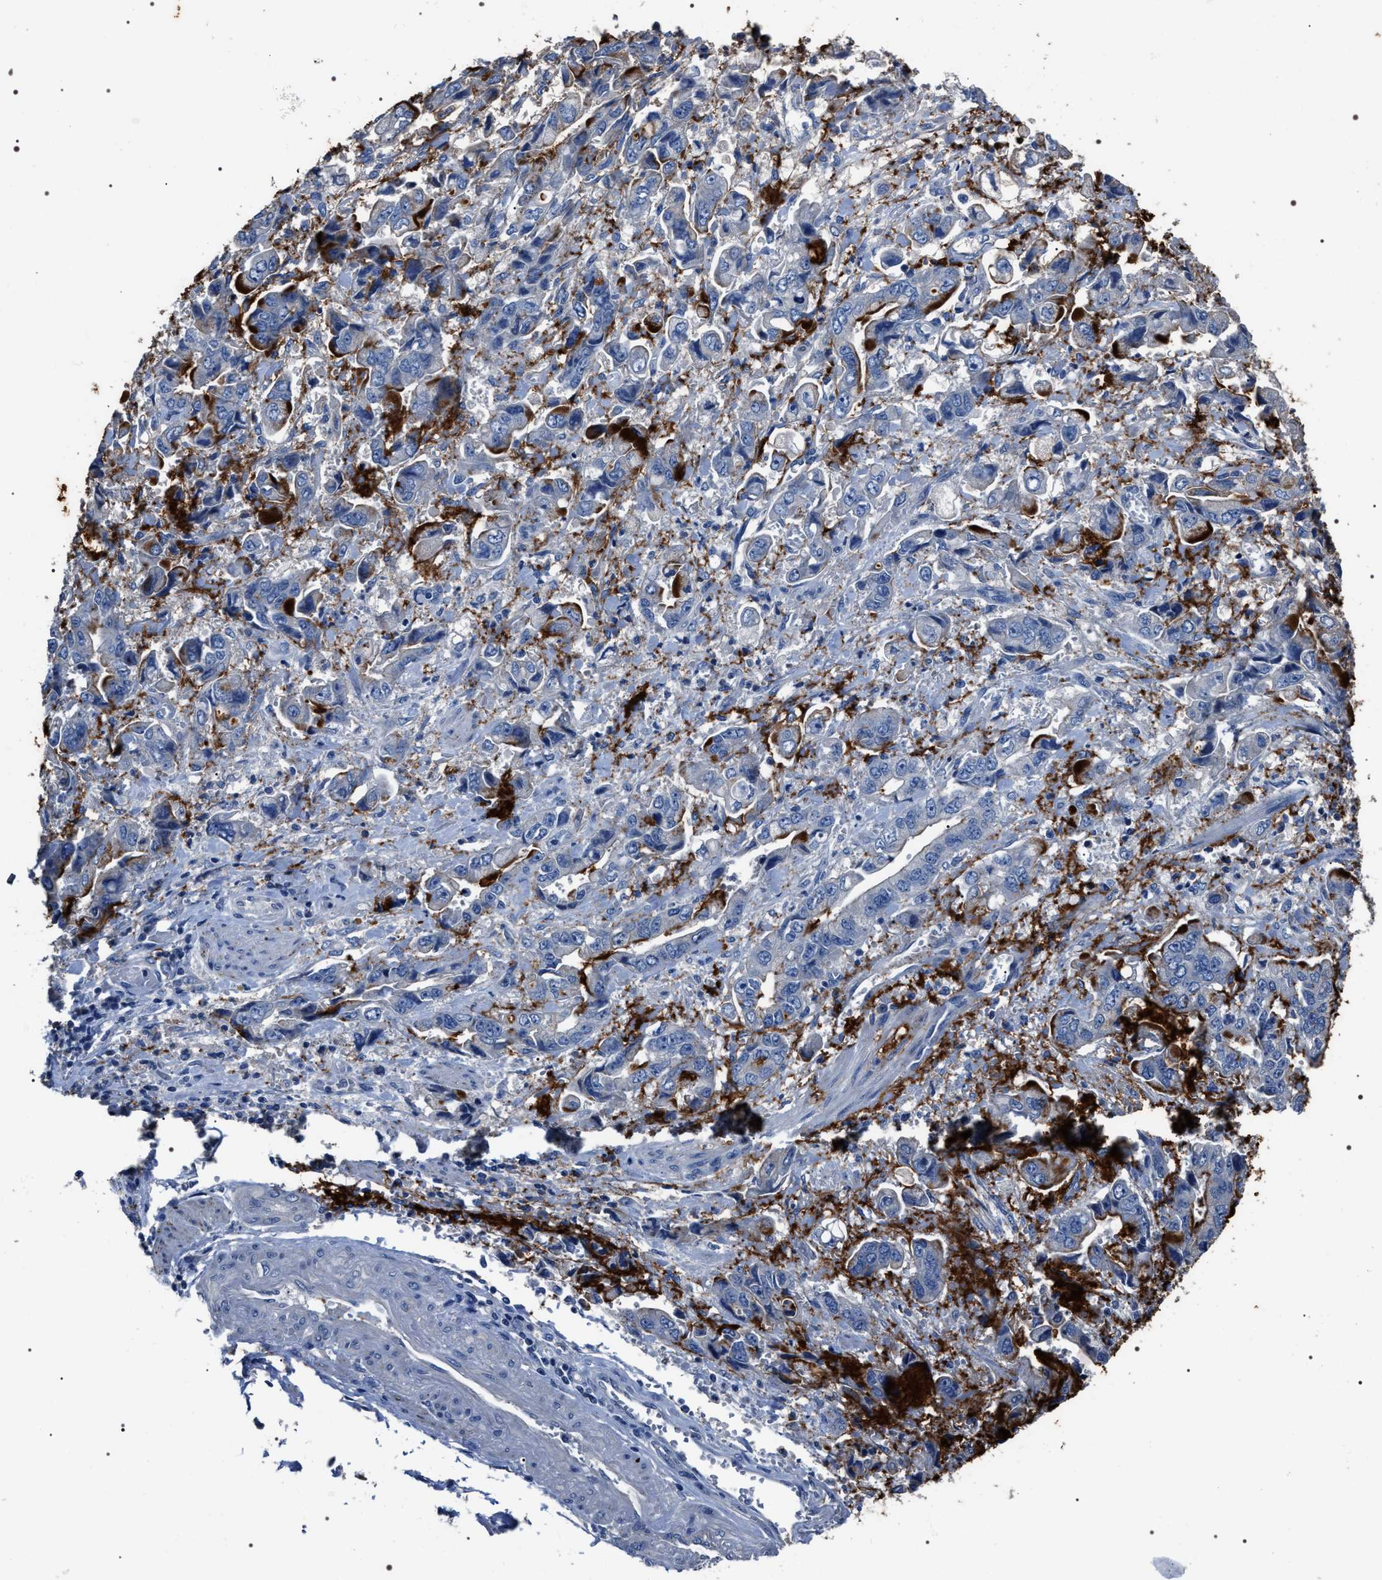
{"staining": {"intensity": "negative", "quantity": "none", "location": "none"}, "tissue": "stomach cancer", "cell_type": "Tumor cells", "image_type": "cancer", "snomed": [{"axis": "morphology", "description": "Normal tissue, NOS"}, {"axis": "morphology", "description": "Adenocarcinoma, NOS"}, {"axis": "topography", "description": "Stomach"}], "caption": "IHC photomicrograph of neoplastic tissue: stomach adenocarcinoma stained with DAB (3,3'-diaminobenzidine) exhibits no significant protein staining in tumor cells. (DAB (3,3'-diaminobenzidine) IHC, high magnification).", "gene": "TRIM54", "patient": {"sex": "male", "age": 62}}